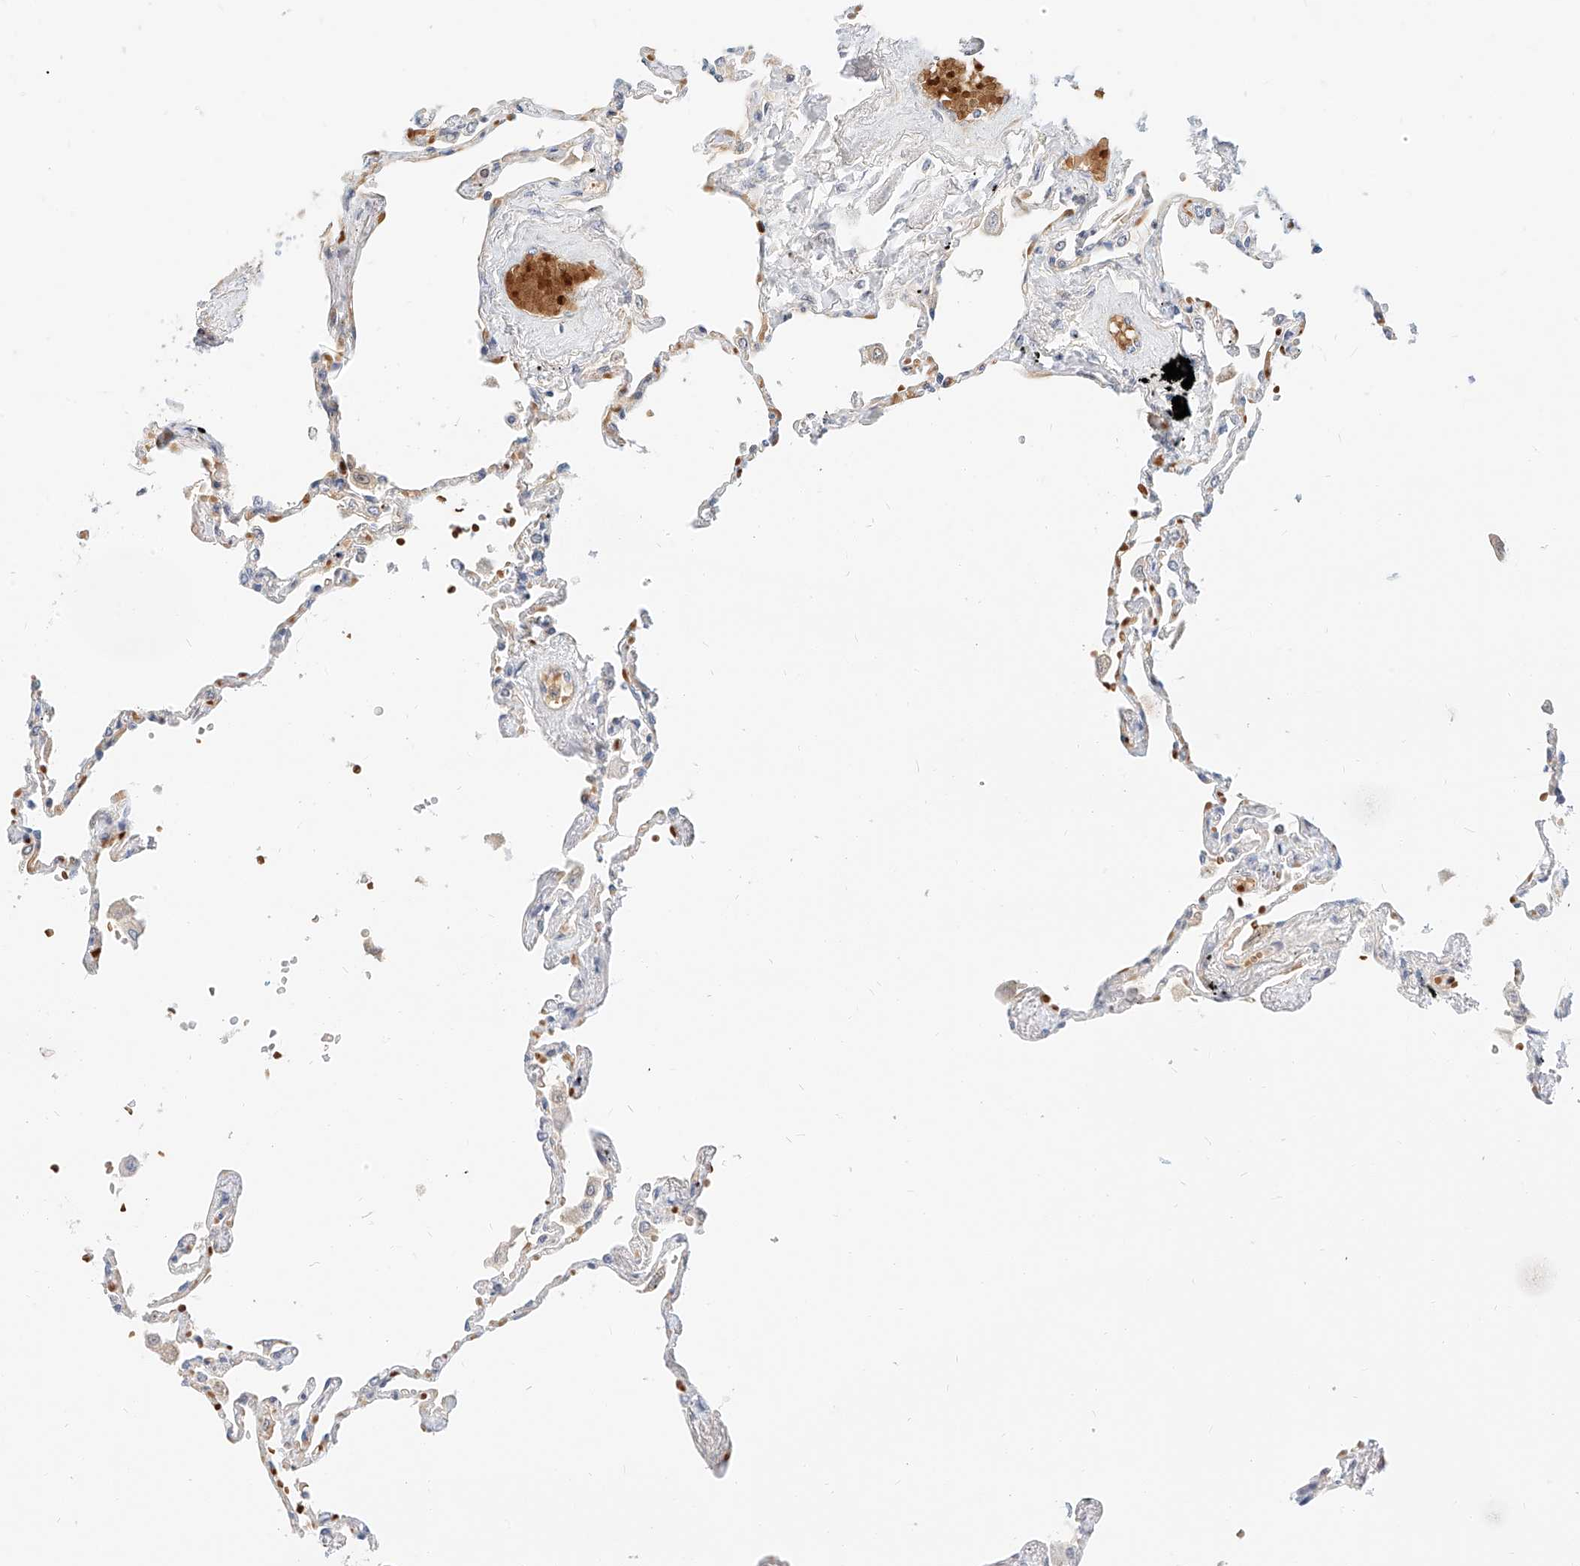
{"staining": {"intensity": "negative", "quantity": "none", "location": "none"}, "tissue": "lung", "cell_type": "Alveolar cells", "image_type": "normal", "snomed": [{"axis": "morphology", "description": "Normal tissue, NOS"}, {"axis": "topography", "description": "Lung"}], "caption": "Normal lung was stained to show a protein in brown. There is no significant staining in alveolar cells.", "gene": "CBX8", "patient": {"sex": "female", "age": 67}}